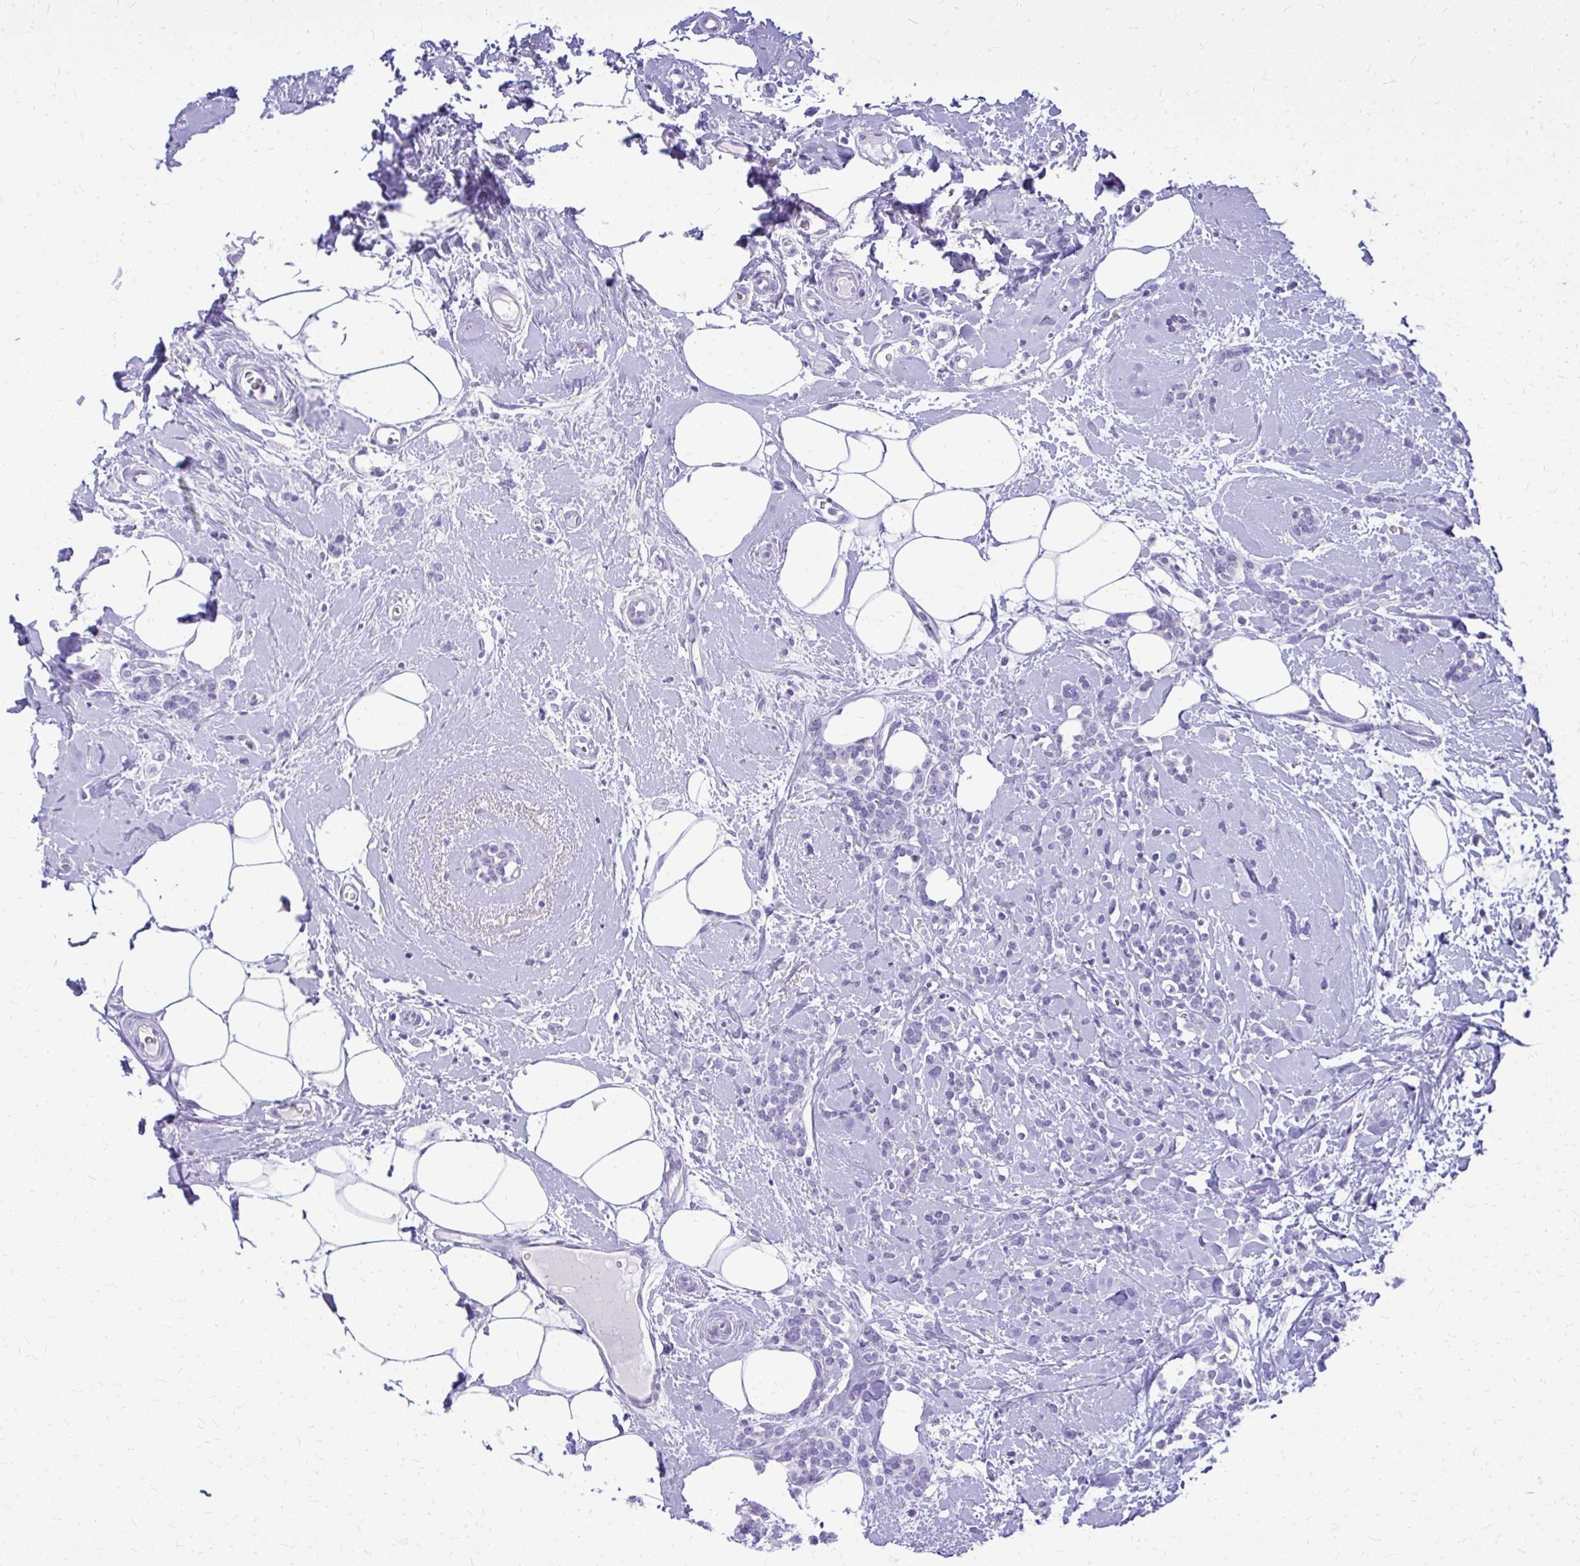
{"staining": {"intensity": "negative", "quantity": "none", "location": "none"}, "tissue": "breast cancer", "cell_type": "Tumor cells", "image_type": "cancer", "snomed": [{"axis": "morphology", "description": "Lobular carcinoma"}, {"axis": "topography", "description": "Breast"}], "caption": "DAB immunohistochemical staining of human breast cancer exhibits no significant staining in tumor cells.", "gene": "BCL6B", "patient": {"sex": "female", "age": 59}}